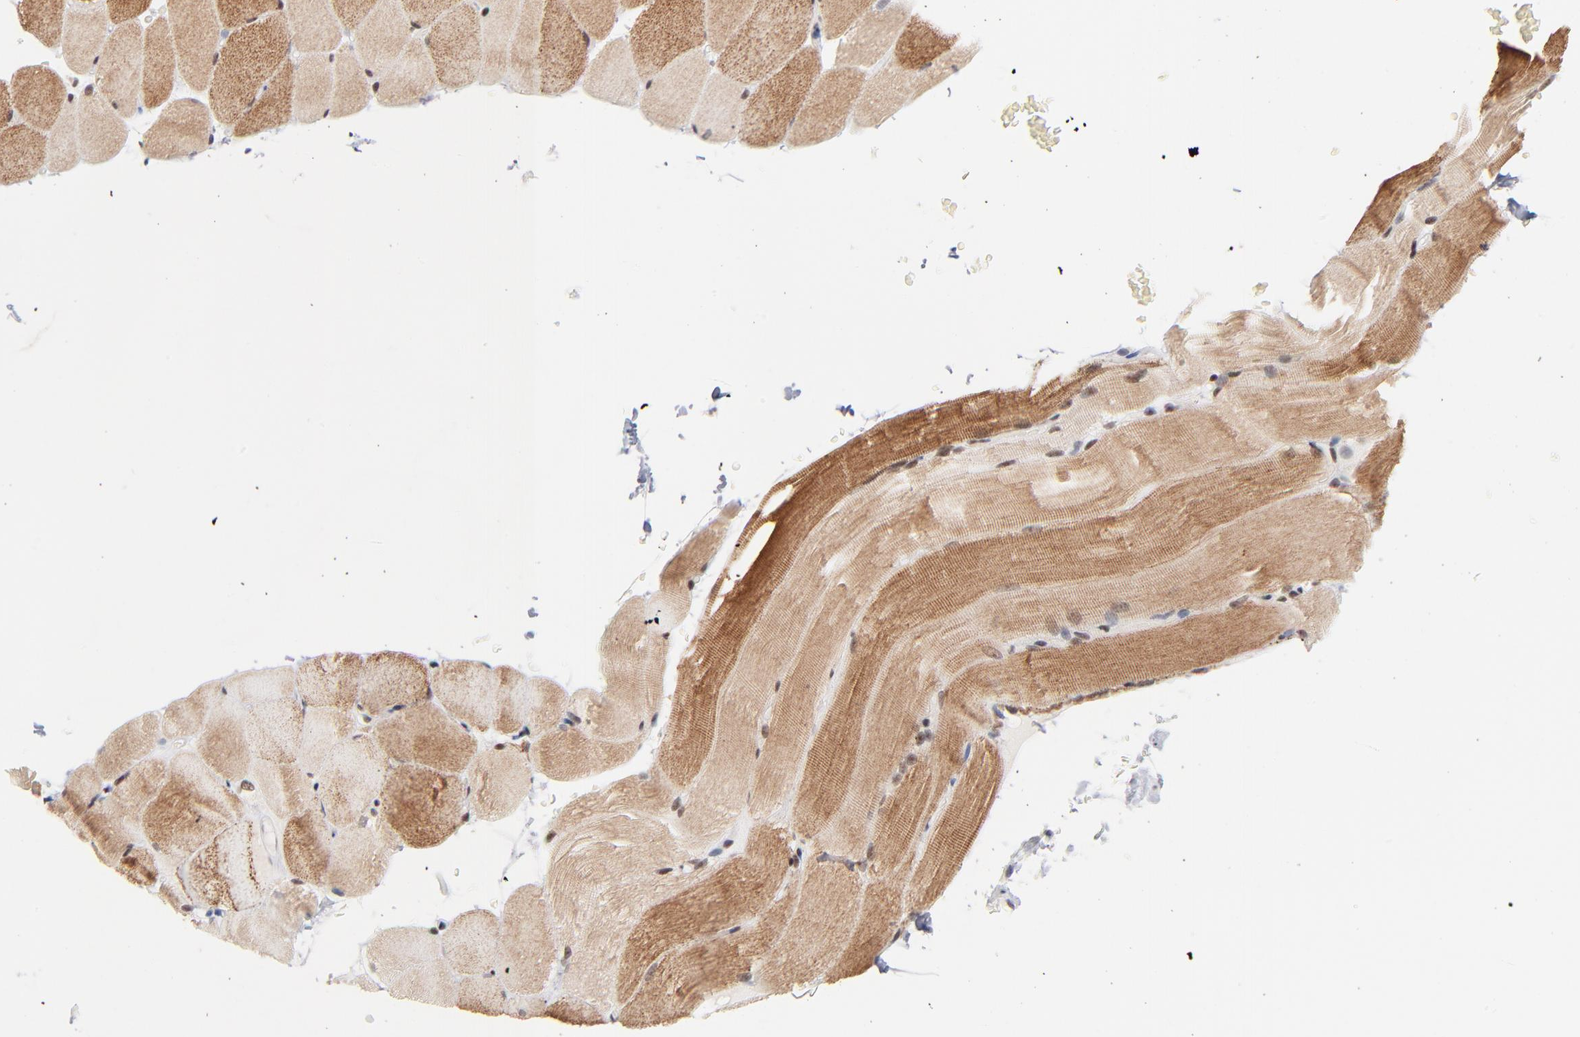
{"staining": {"intensity": "moderate", "quantity": "25%-75%", "location": "cytoplasmic/membranous"}, "tissue": "skeletal muscle", "cell_type": "Myocytes", "image_type": "normal", "snomed": [{"axis": "morphology", "description": "Normal tissue, NOS"}, {"axis": "topography", "description": "Skeletal muscle"}], "caption": "Immunohistochemistry staining of normal skeletal muscle, which reveals medium levels of moderate cytoplasmic/membranous staining in about 25%-75% of myocytes indicating moderate cytoplasmic/membranous protein staining. The staining was performed using DAB (3,3'-diaminobenzidine) (brown) for protein detection and nuclei were counterstained in hematoxylin (blue).", "gene": "ZNF143", "patient": {"sex": "female", "age": 37}}